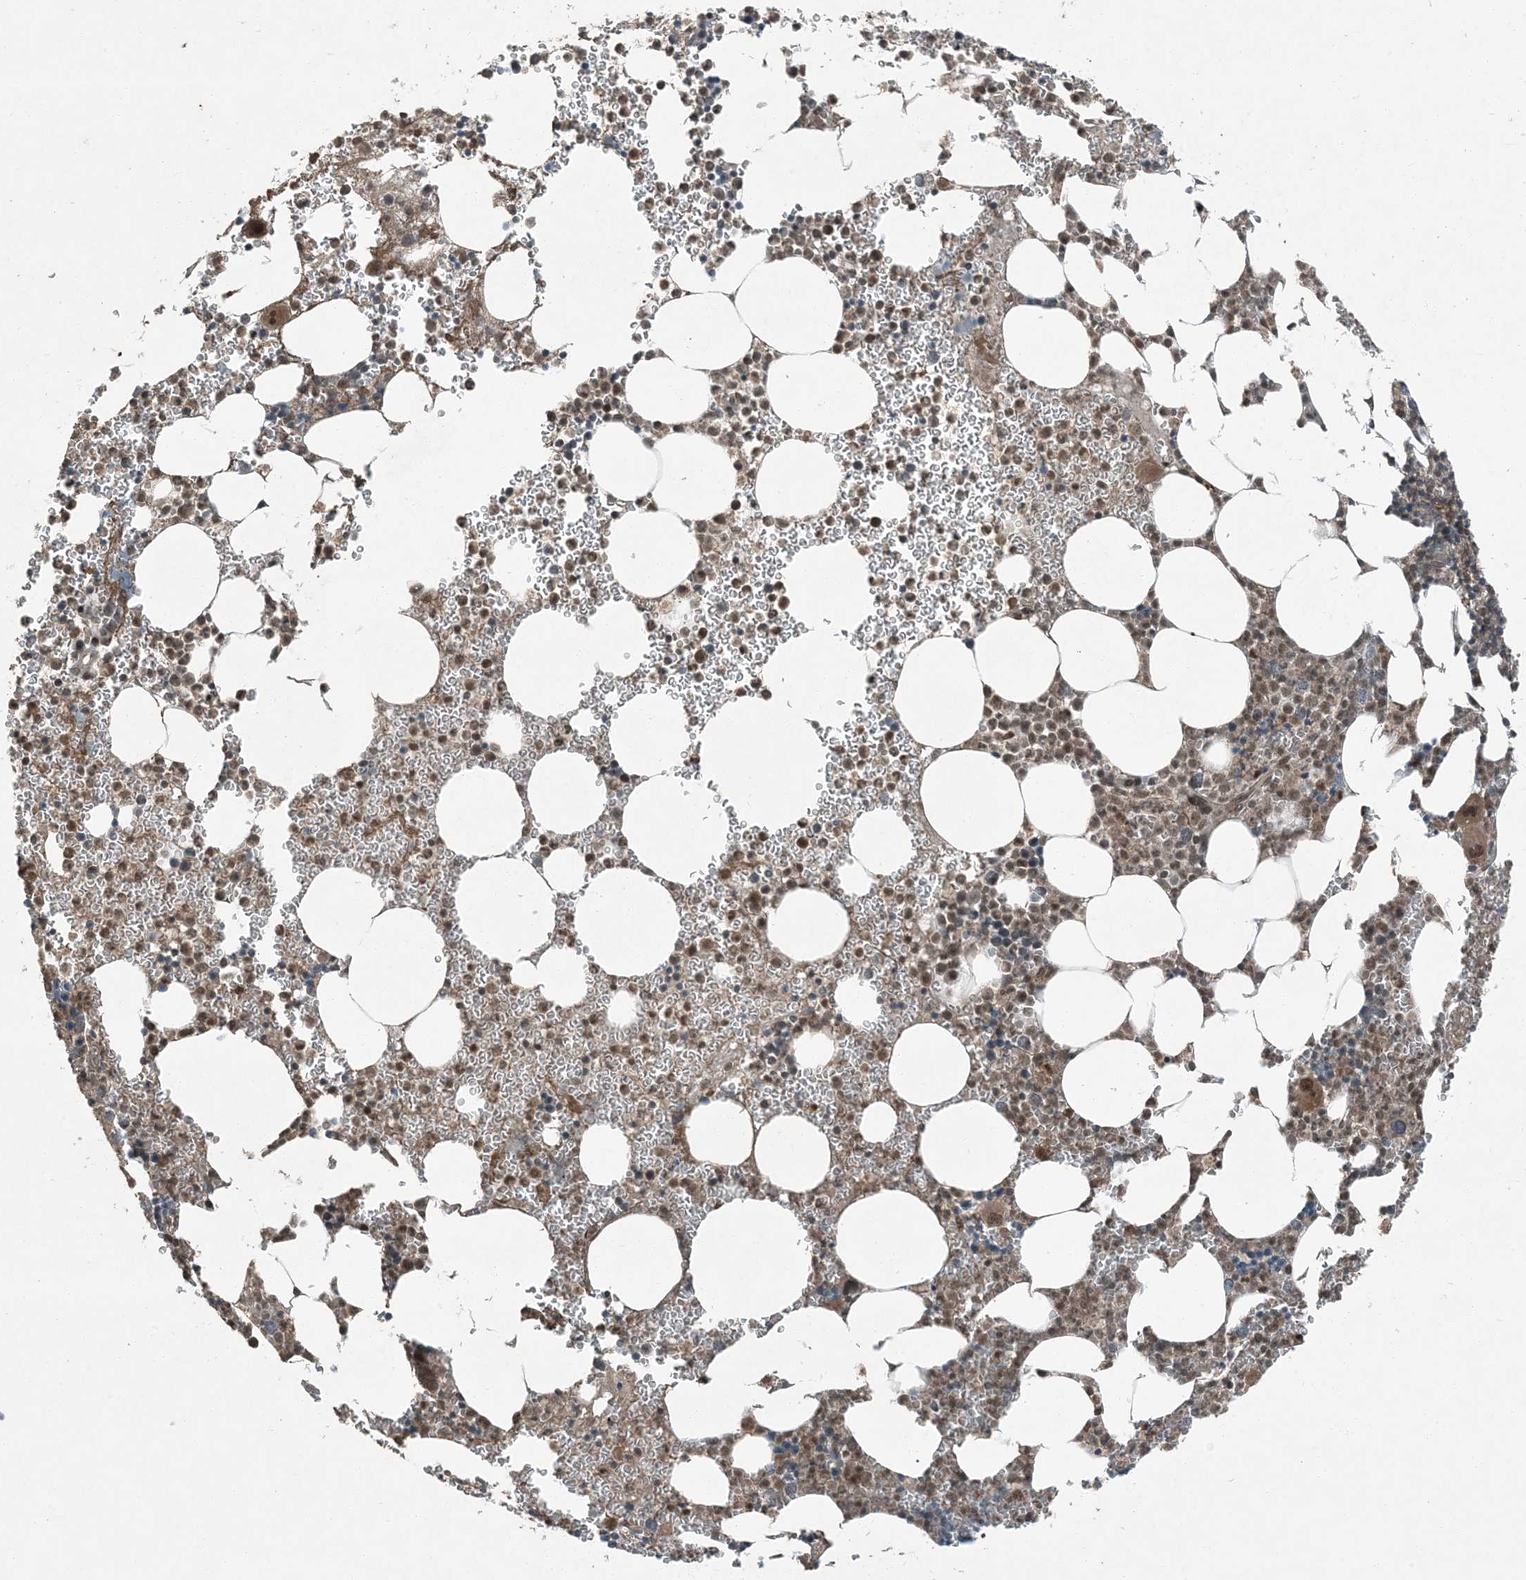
{"staining": {"intensity": "moderate", "quantity": "25%-75%", "location": "nuclear"}, "tissue": "bone marrow", "cell_type": "Hematopoietic cells", "image_type": "normal", "snomed": [{"axis": "morphology", "description": "Normal tissue, NOS"}, {"axis": "topography", "description": "Bone marrow"}], "caption": "Moderate nuclear expression is present in approximately 25%-75% of hematopoietic cells in unremarkable bone marrow.", "gene": "TRAPPC12", "patient": {"sex": "female", "age": 78}}